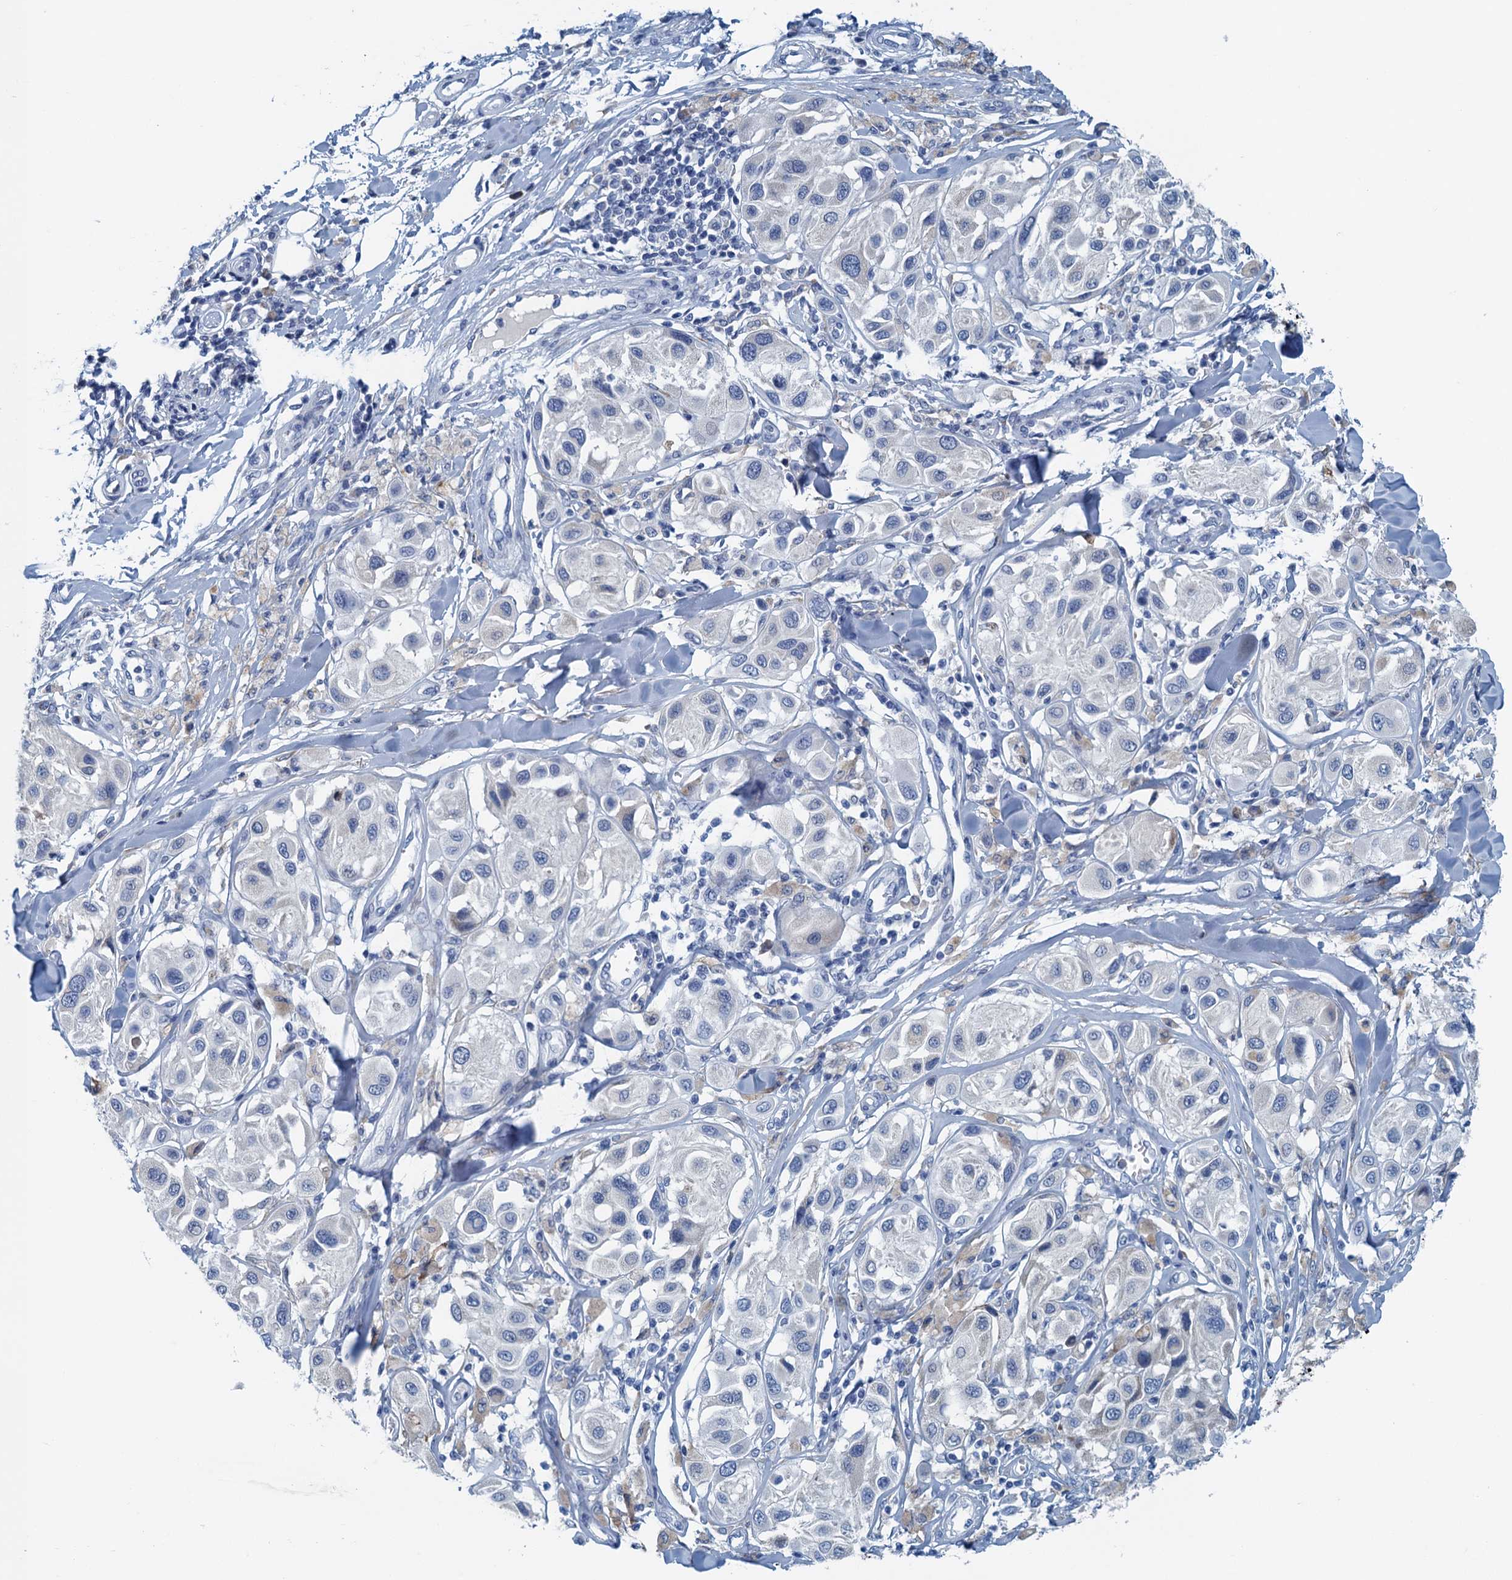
{"staining": {"intensity": "negative", "quantity": "none", "location": "none"}, "tissue": "melanoma", "cell_type": "Tumor cells", "image_type": "cancer", "snomed": [{"axis": "morphology", "description": "Malignant melanoma, Metastatic site"}, {"axis": "topography", "description": "Skin"}], "caption": "The image exhibits no staining of tumor cells in melanoma.", "gene": "C10orf88", "patient": {"sex": "male", "age": 41}}